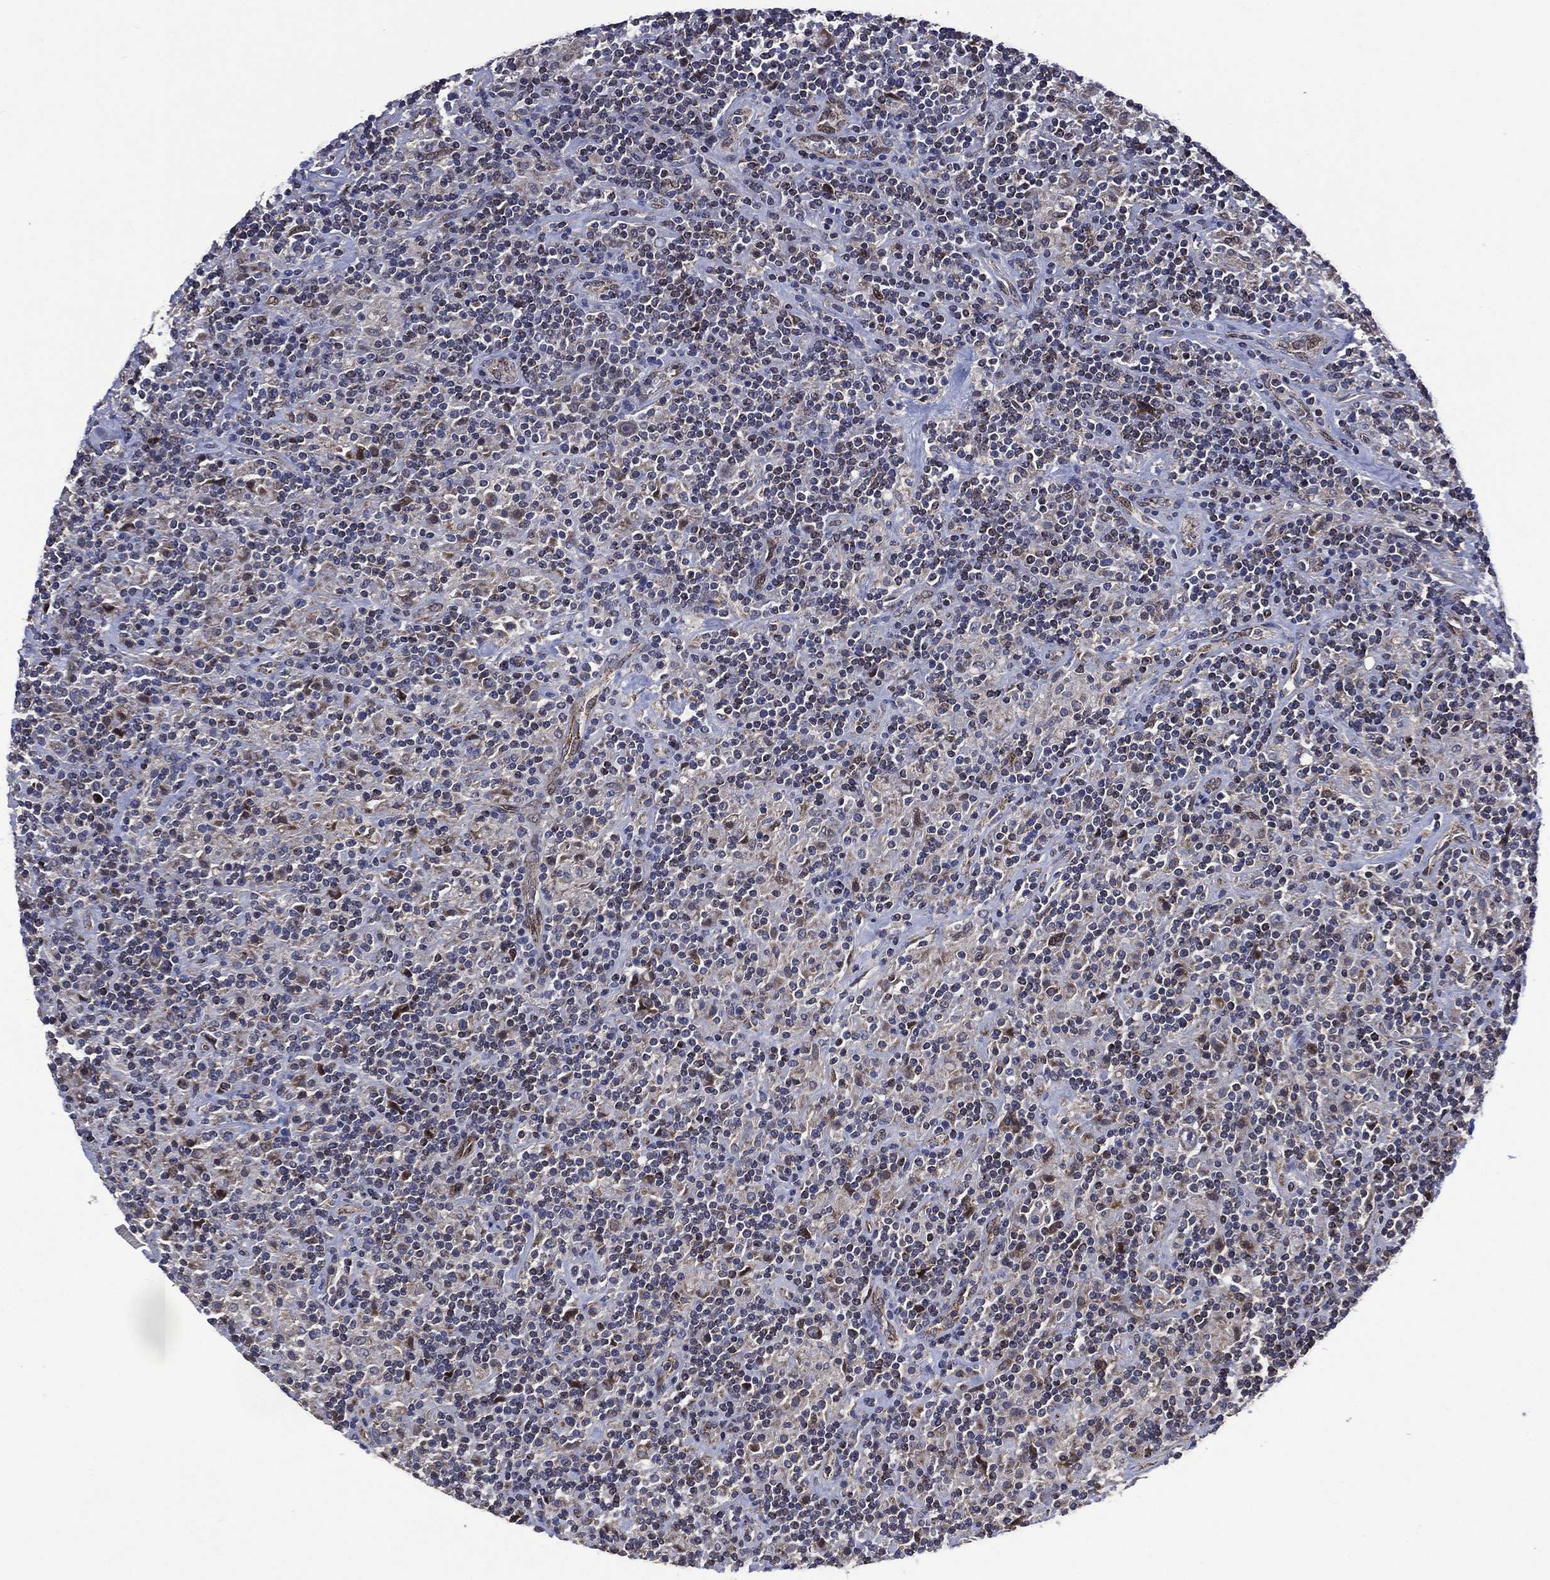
{"staining": {"intensity": "moderate", "quantity": "<25%", "location": "cytoplasmic/membranous"}, "tissue": "lymphoma", "cell_type": "Tumor cells", "image_type": "cancer", "snomed": [{"axis": "morphology", "description": "Hodgkin's disease, NOS"}, {"axis": "topography", "description": "Lymph node"}], "caption": "Protein staining displays moderate cytoplasmic/membranous positivity in about <25% of tumor cells in Hodgkin's disease.", "gene": "HTD2", "patient": {"sex": "male", "age": 70}}